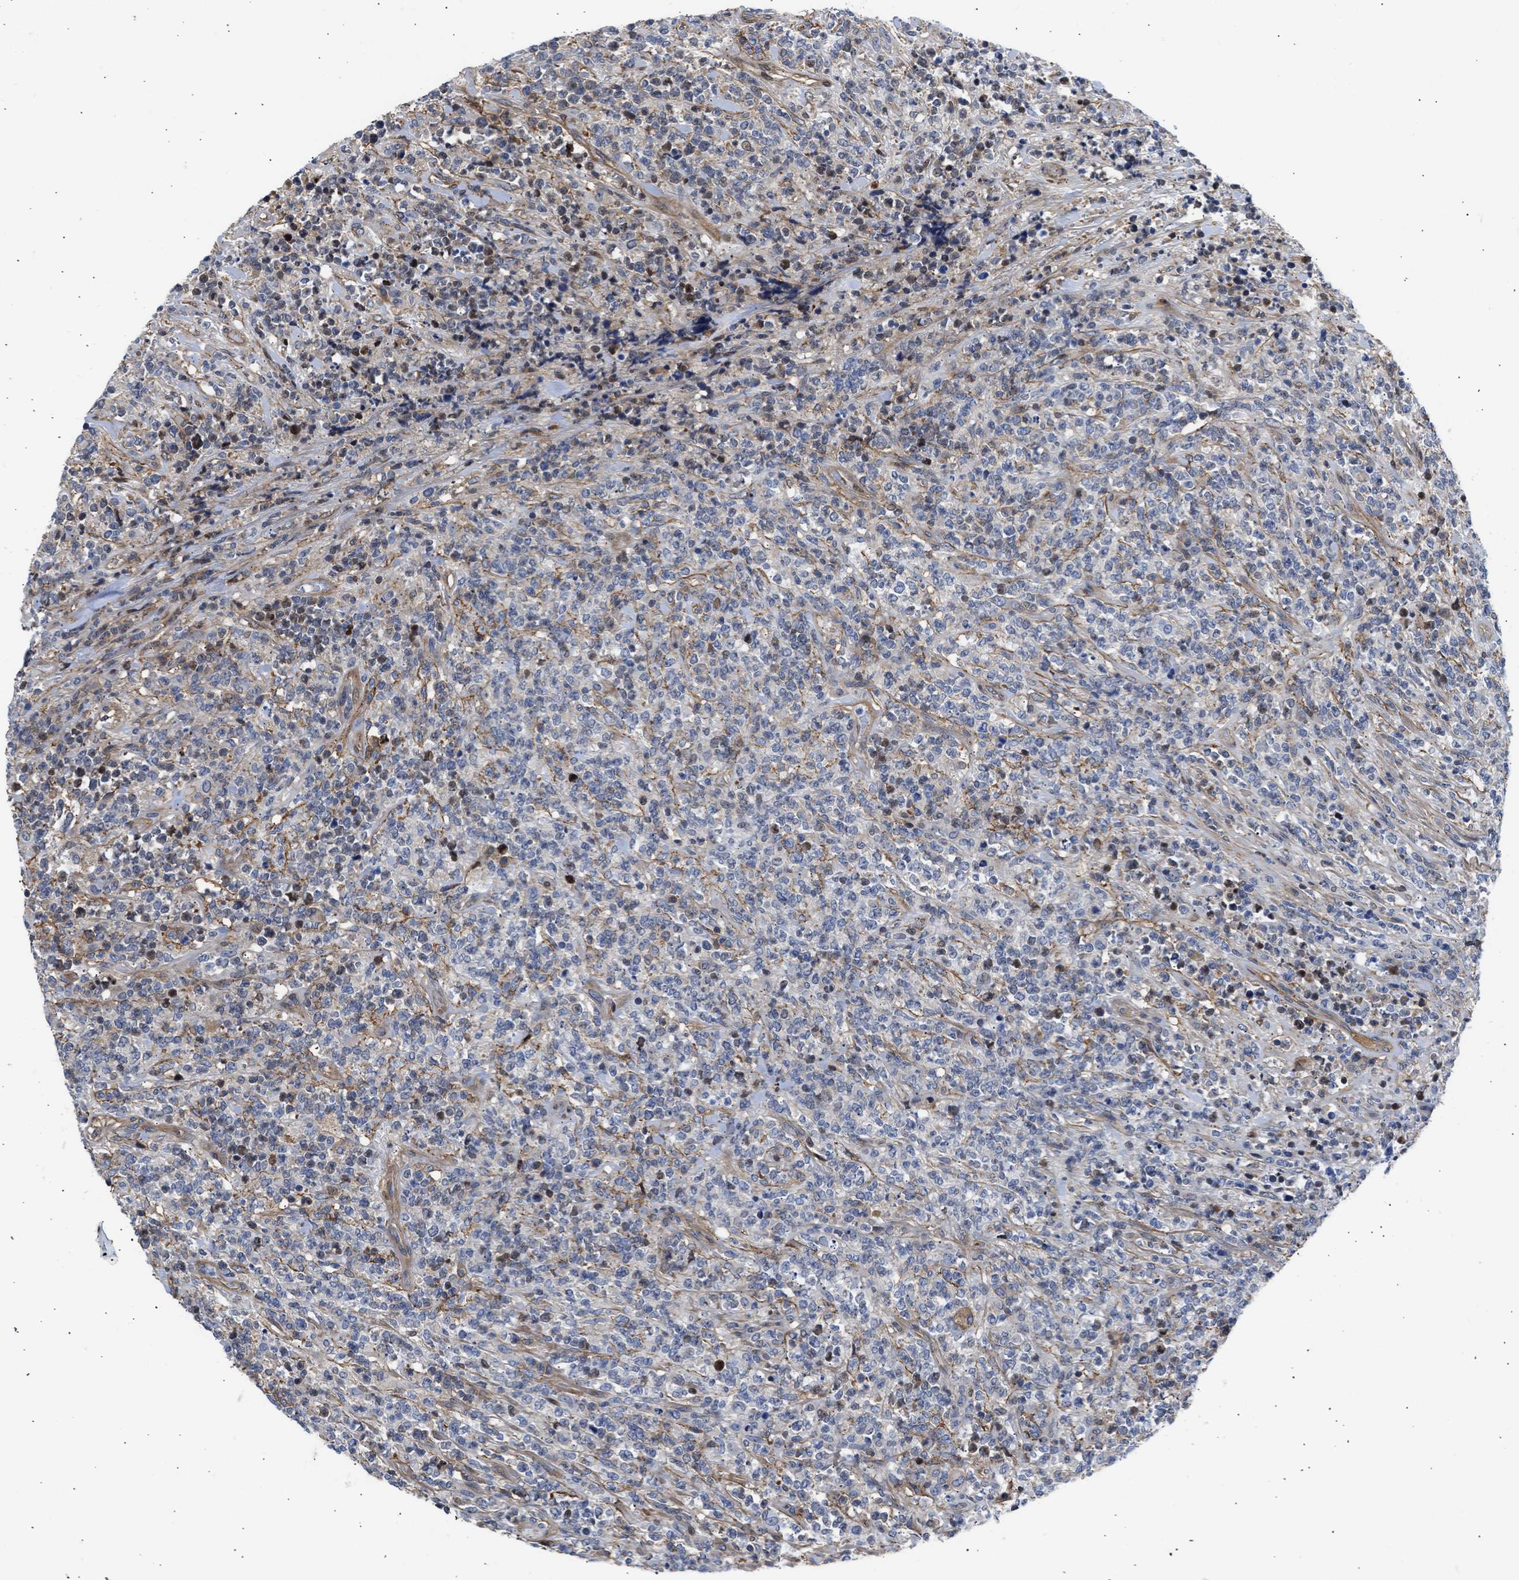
{"staining": {"intensity": "weak", "quantity": "<25%", "location": "cytoplasmic/membranous,nuclear"}, "tissue": "lymphoma", "cell_type": "Tumor cells", "image_type": "cancer", "snomed": [{"axis": "morphology", "description": "Malignant lymphoma, non-Hodgkin's type, High grade"}, {"axis": "topography", "description": "Soft tissue"}], "caption": "DAB (3,3'-diaminobenzidine) immunohistochemical staining of human high-grade malignant lymphoma, non-Hodgkin's type shows no significant staining in tumor cells.", "gene": "MAS1L", "patient": {"sex": "male", "age": 18}}